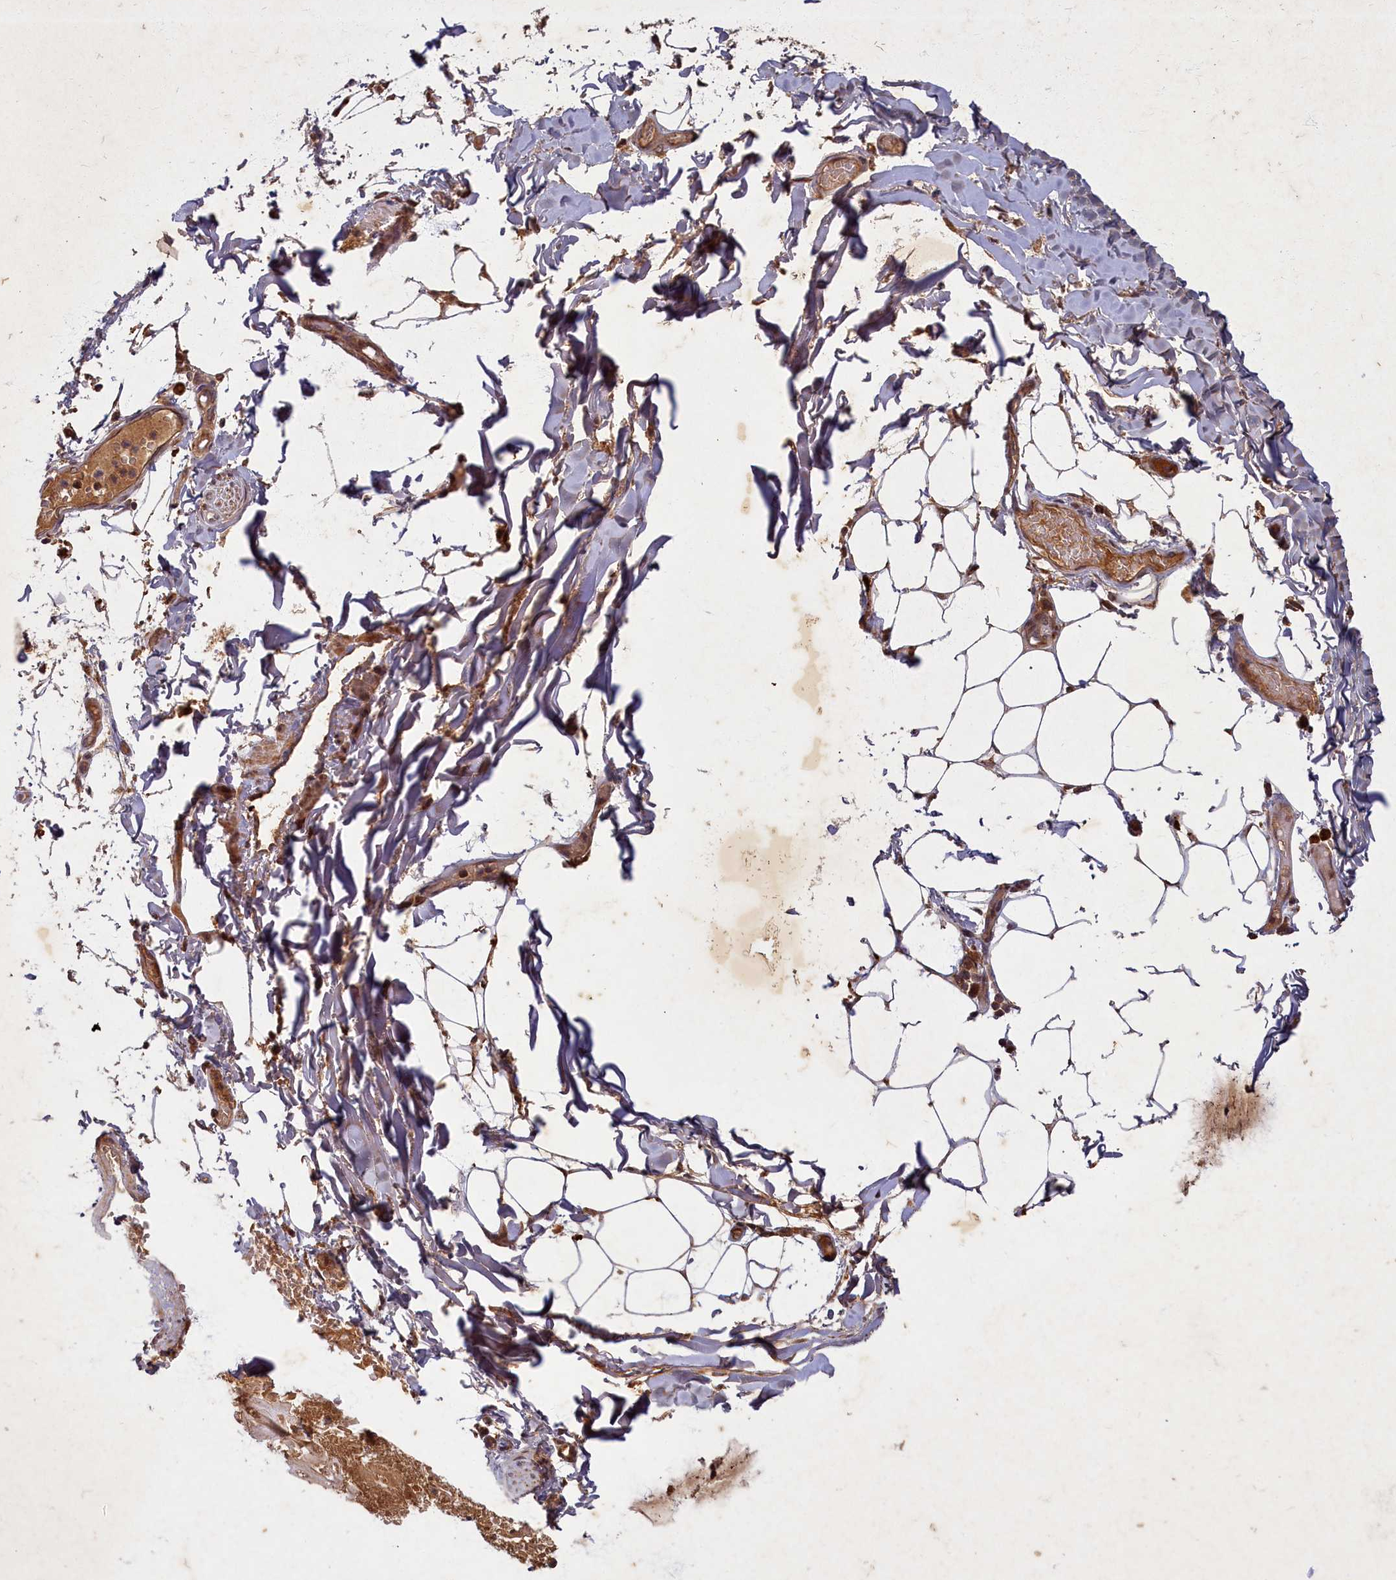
{"staining": {"intensity": "weak", "quantity": "25%-75%", "location": "cytoplasmic/membranous"}, "tissue": "adipose tissue", "cell_type": "Adipocytes", "image_type": "normal", "snomed": [{"axis": "morphology", "description": "Normal tissue, NOS"}, {"axis": "topography", "description": "Lymph node"}, {"axis": "topography", "description": "Cartilage tissue"}, {"axis": "topography", "description": "Bronchus"}], "caption": "IHC image of unremarkable adipose tissue: human adipose tissue stained using immunohistochemistry exhibits low levels of weak protein expression localized specifically in the cytoplasmic/membranous of adipocytes, appearing as a cytoplasmic/membranous brown color.", "gene": "SLC11A2", "patient": {"sex": "male", "age": 63}}